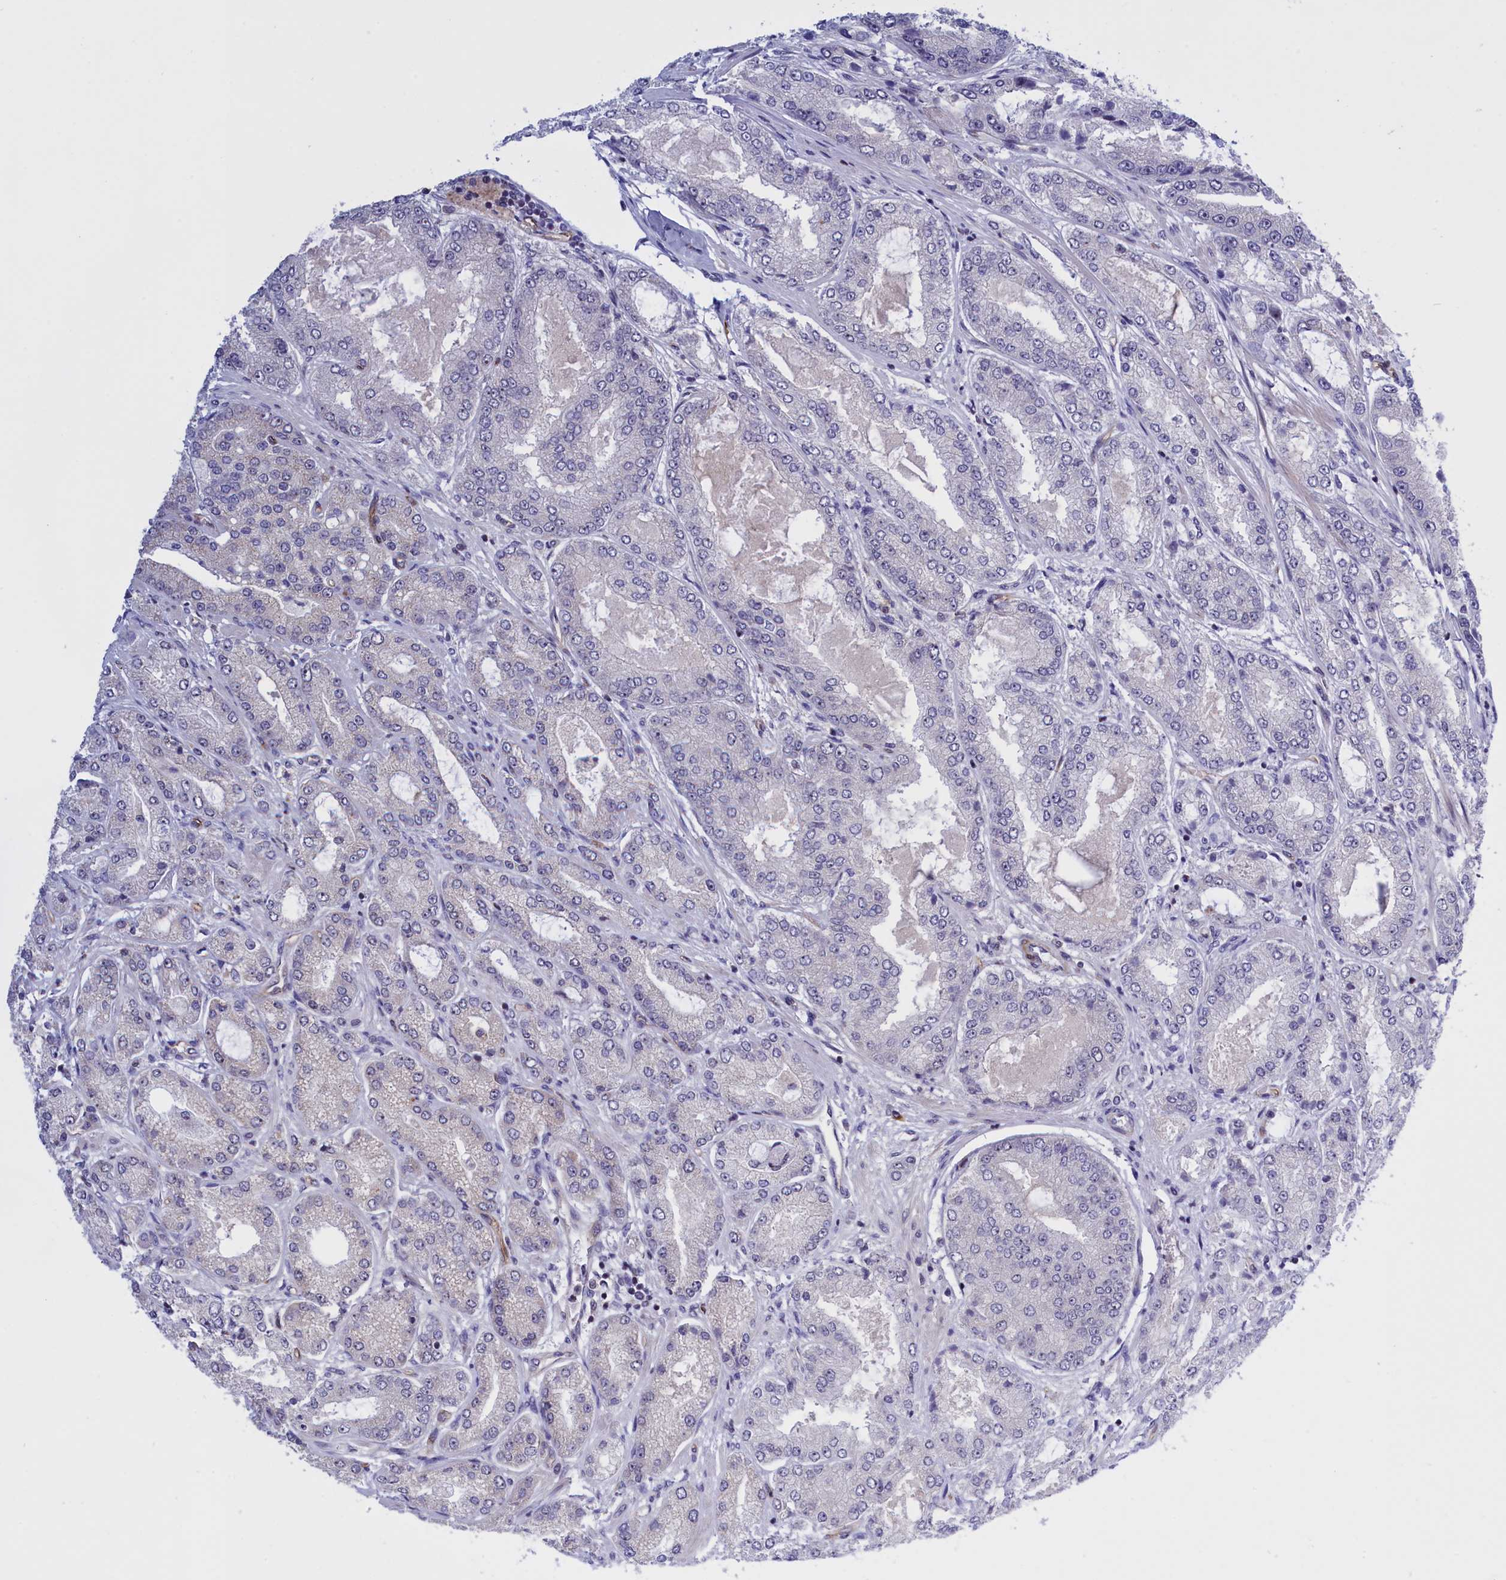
{"staining": {"intensity": "moderate", "quantity": "<25%", "location": "nuclear"}, "tissue": "prostate cancer", "cell_type": "Tumor cells", "image_type": "cancer", "snomed": [{"axis": "morphology", "description": "Adenocarcinoma, High grade"}, {"axis": "topography", "description": "Prostate"}], "caption": "Immunohistochemistry (IHC) (DAB (3,3'-diaminobenzidine)) staining of human prostate adenocarcinoma (high-grade) demonstrates moderate nuclear protein staining in approximately <25% of tumor cells.", "gene": "MPND", "patient": {"sex": "male", "age": 71}}